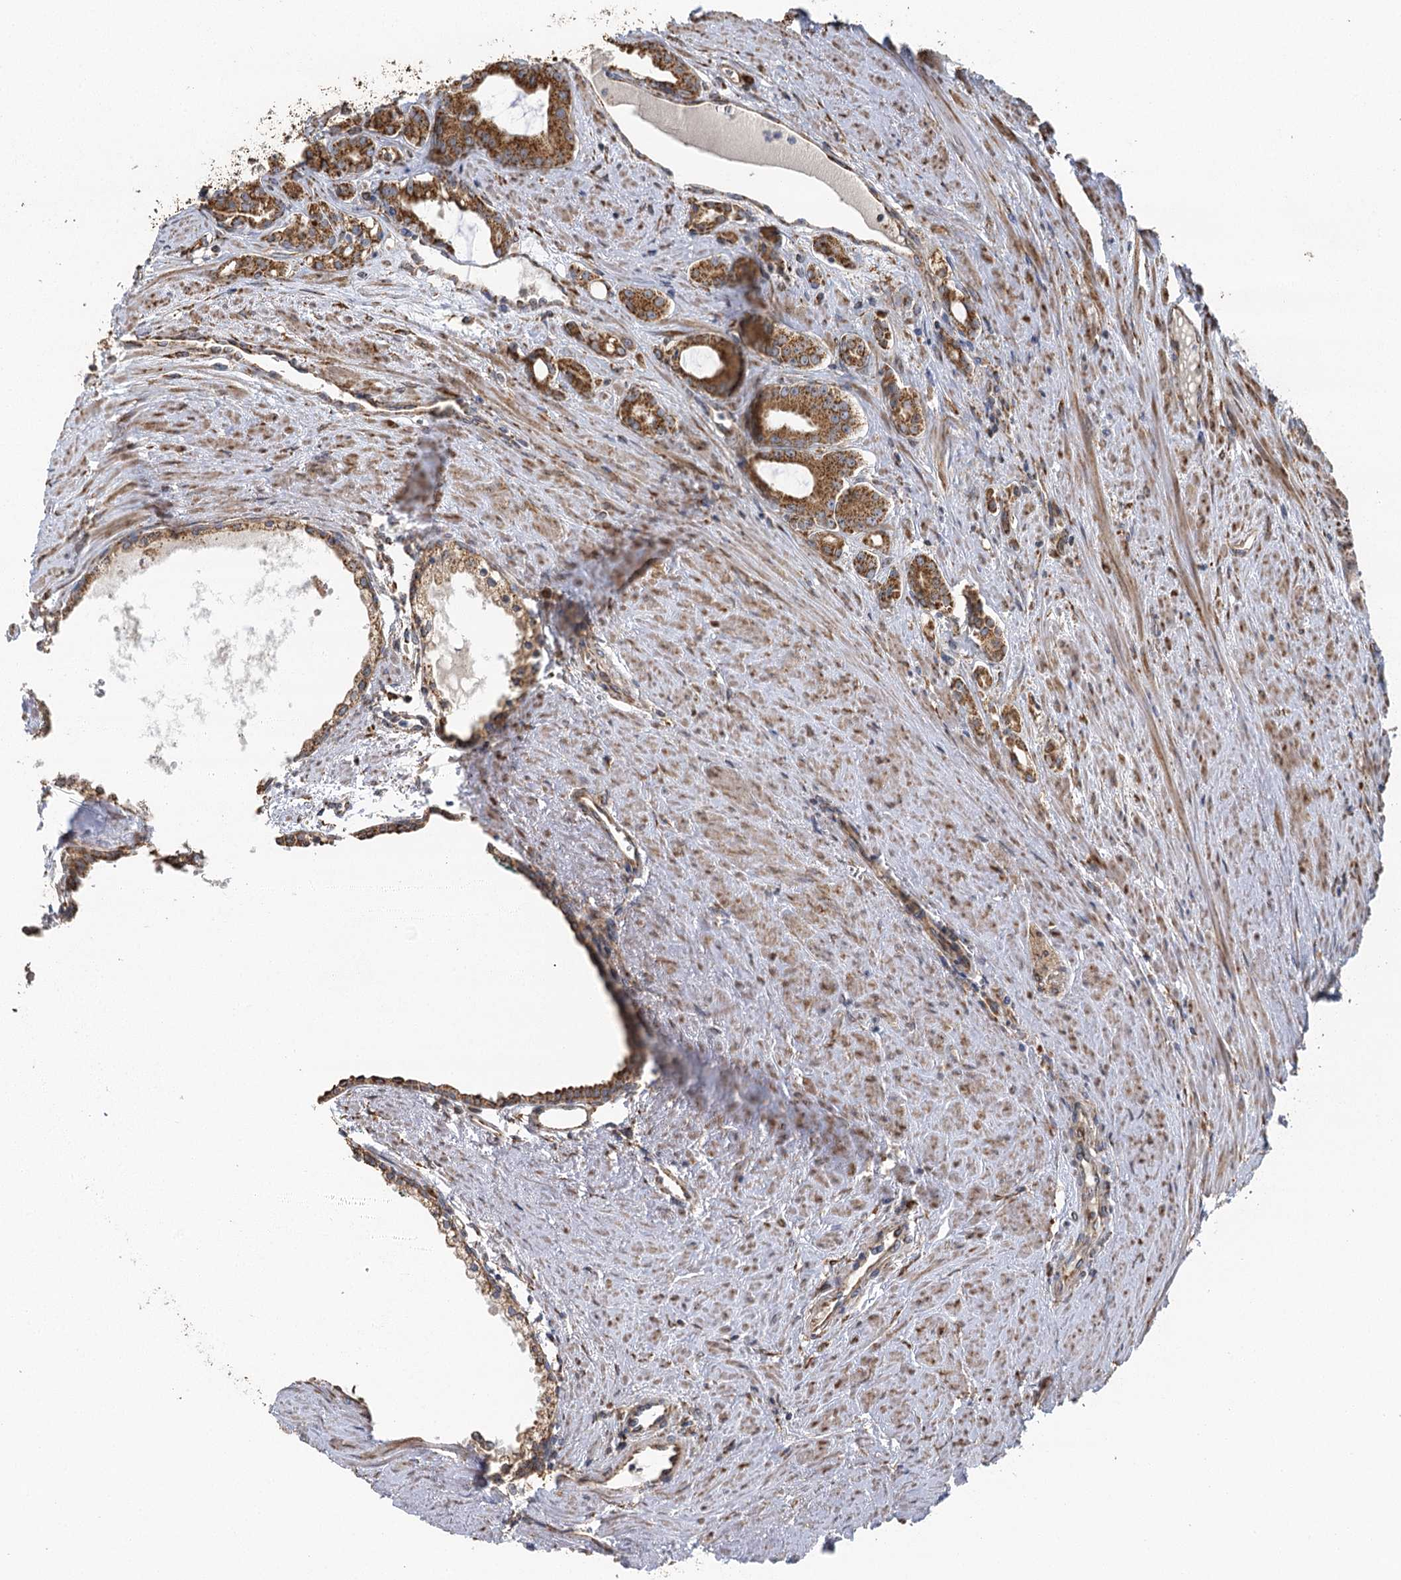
{"staining": {"intensity": "moderate", "quantity": ">75%", "location": "cytoplasmic/membranous"}, "tissue": "prostate cancer", "cell_type": "Tumor cells", "image_type": "cancer", "snomed": [{"axis": "morphology", "description": "Adenocarcinoma, High grade"}, {"axis": "topography", "description": "Prostate"}], "caption": "DAB immunohistochemical staining of human prostate cancer (adenocarcinoma (high-grade)) shows moderate cytoplasmic/membranous protein expression in approximately >75% of tumor cells.", "gene": "IL11RA", "patient": {"sex": "male", "age": 72}}